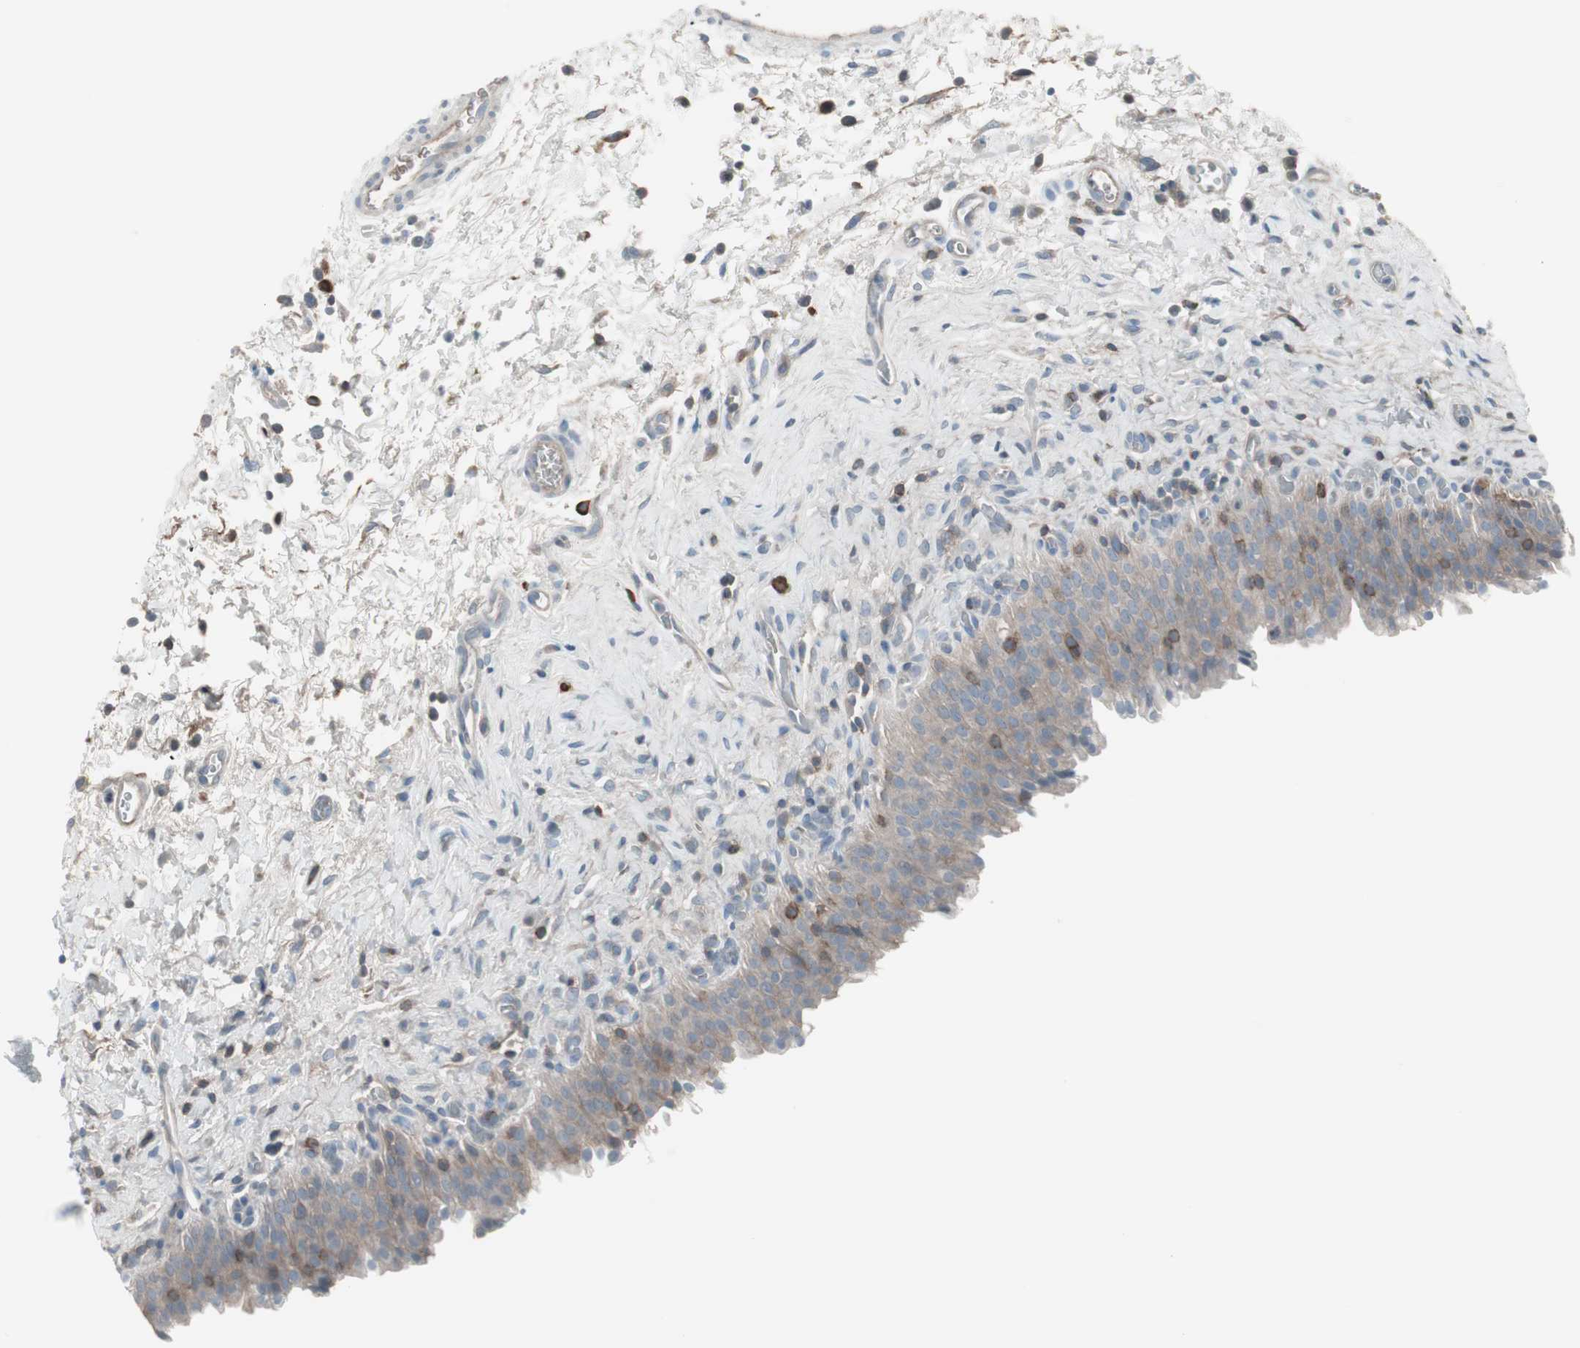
{"staining": {"intensity": "weak", "quantity": ">75%", "location": "cytoplasmic/membranous"}, "tissue": "urinary bladder", "cell_type": "Urothelial cells", "image_type": "normal", "snomed": [{"axis": "morphology", "description": "Normal tissue, NOS"}, {"axis": "topography", "description": "Urinary bladder"}], "caption": "IHC photomicrograph of unremarkable urinary bladder stained for a protein (brown), which reveals low levels of weak cytoplasmic/membranous staining in approximately >75% of urothelial cells.", "gene": "ZSCAN32", "patient": {"sex": "male", "age": 51}}